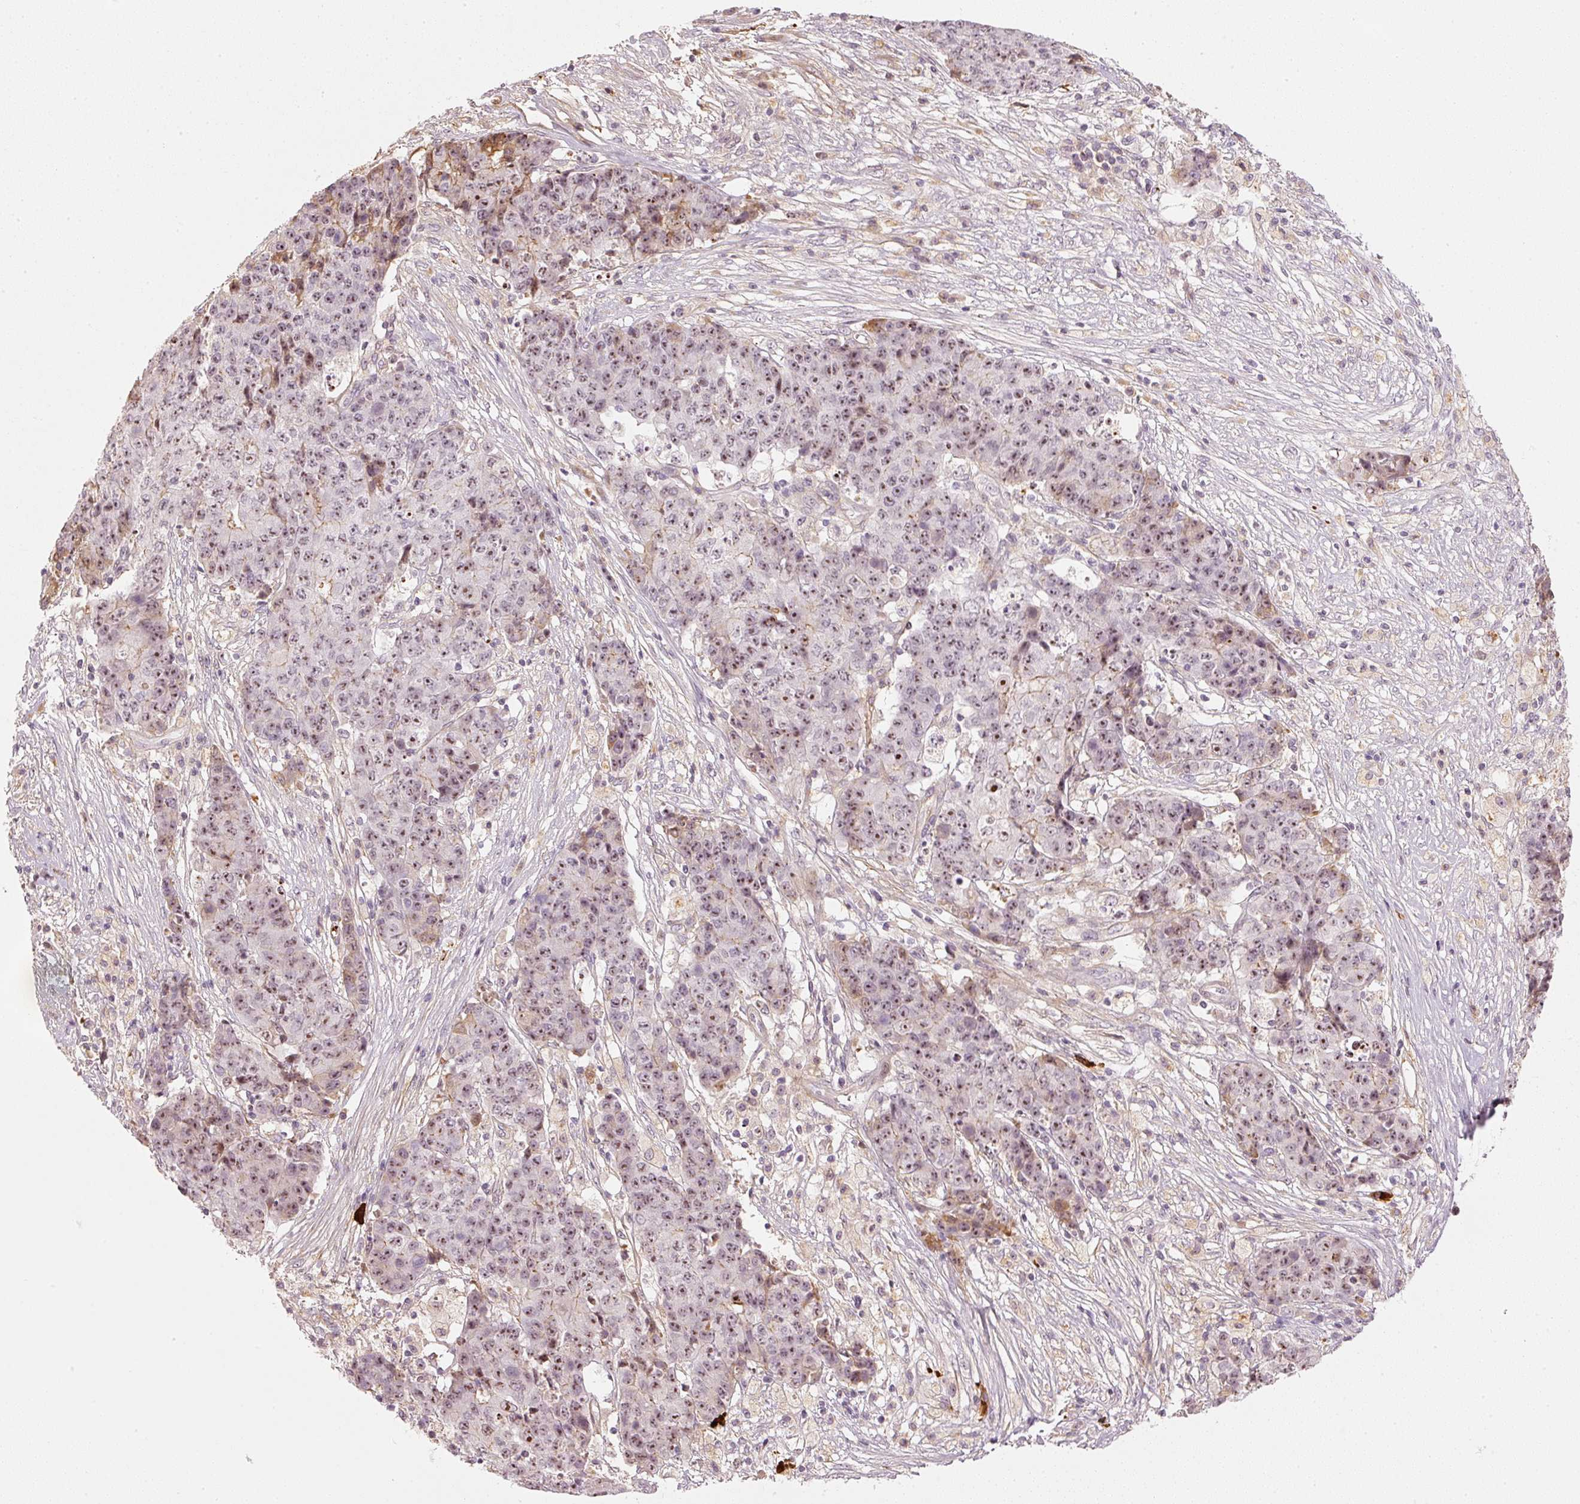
{"staining": {"intensity": "moderate", "quantity": ">75%", "location": "nuclear"}, "tissue": "ovarian cancer", "cell_type": "Tumor cells", "image_type": "cancer", "snomed": [{"axis": "morphology", "description": "Carcinoma, endometroid"}, {"axis": "topography", "description": "Ovary"}], "caption": "High-magnification brightfield microscopy of endometroid carcinoma (ovarian) stained with DAB (brown) and counterstained with hematoxylin (blue). tumor cells exhibit moderate nuclear expression is appreciated in about>75% of cells.", "gene": "VCAM1", "patient": {"sex": "female", "age": 42}}